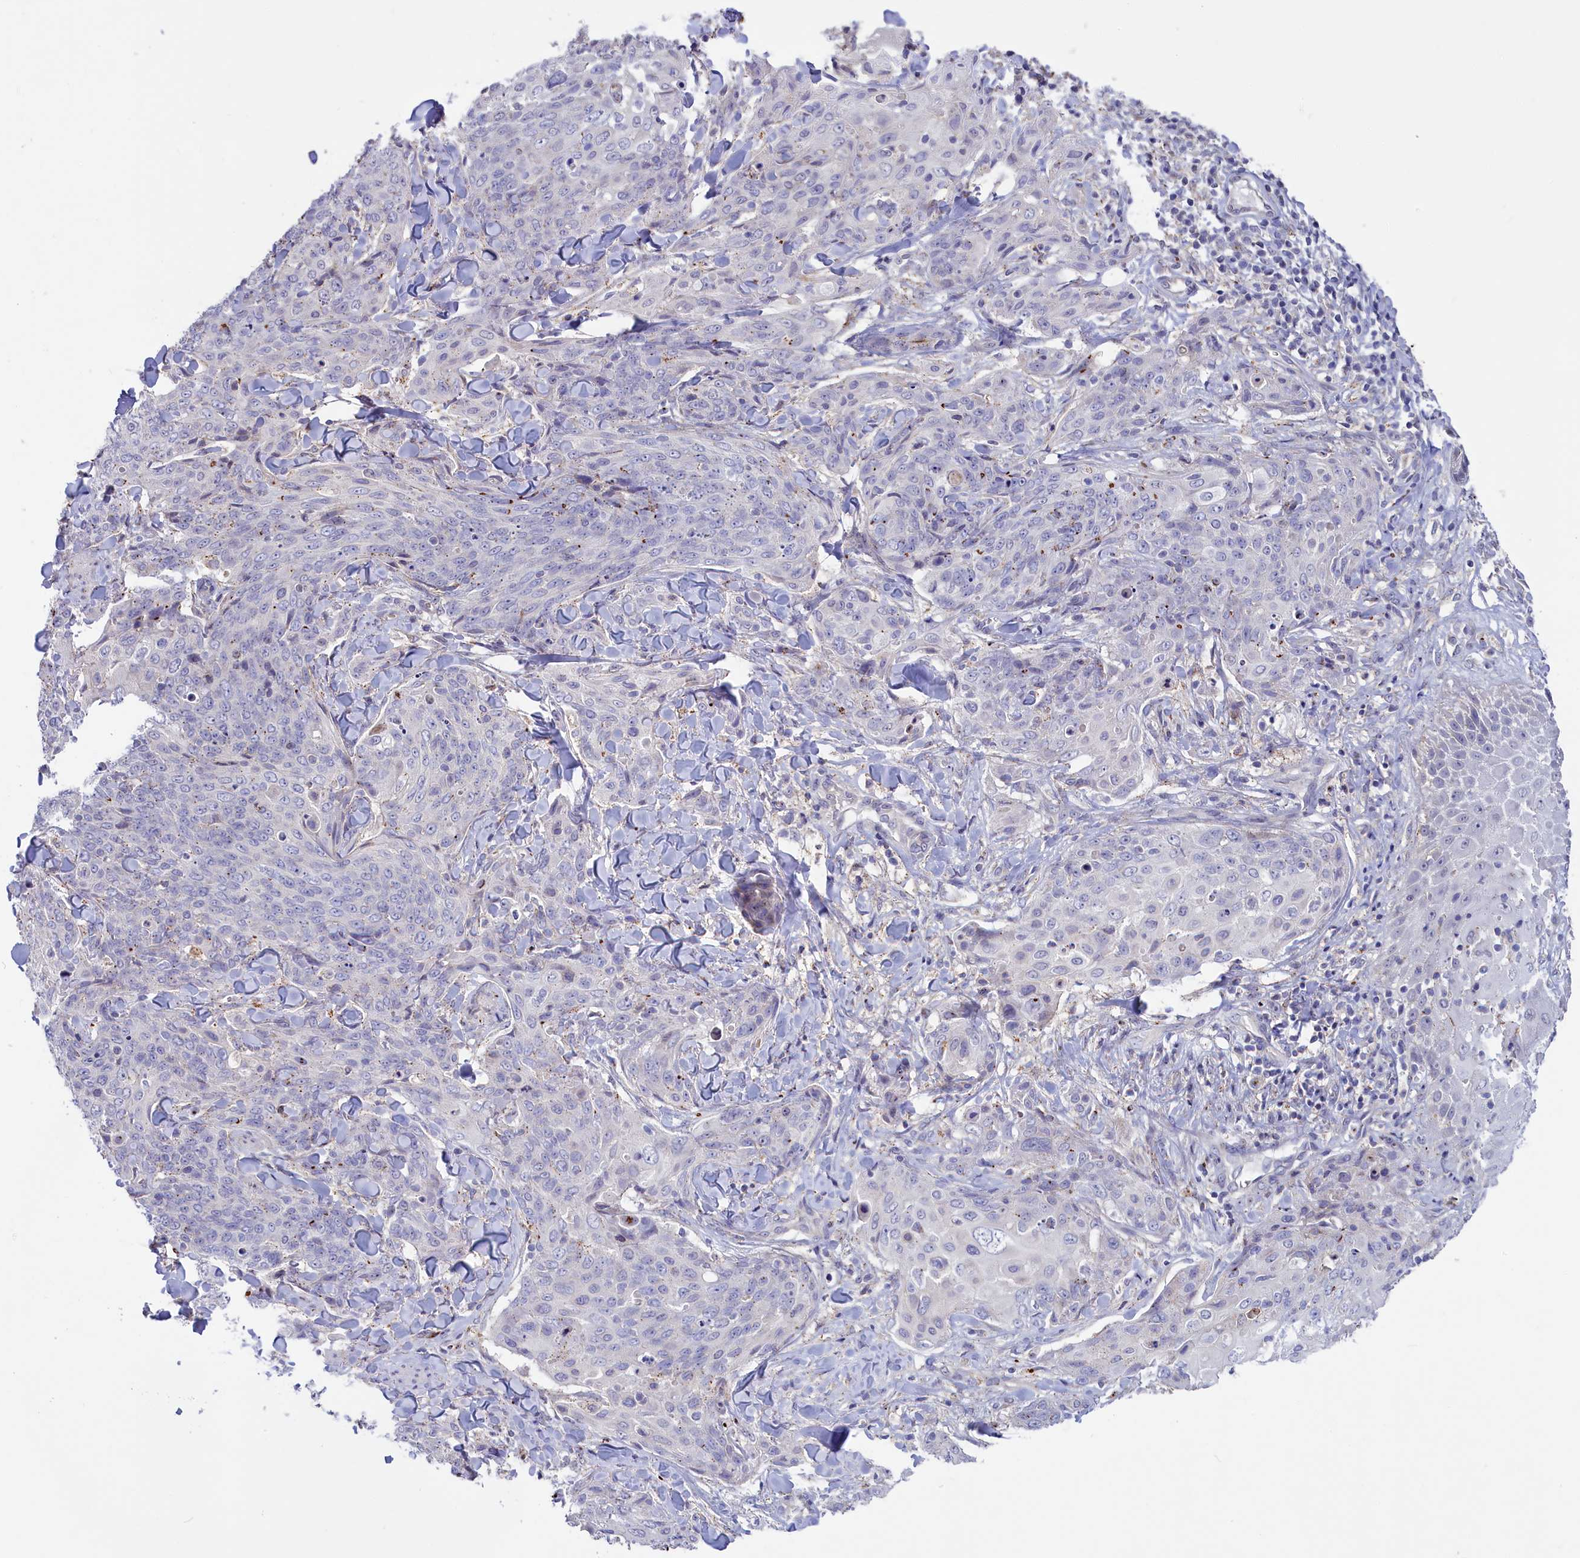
{"staining": {"intensity": "moderate", "quantity": "<25%", "location": "cytoplasmic/membranous"}, "tissue": "skin cancer", "cell_type": "Tumor cells", "image_type": "cancer", "snomed": [{"axis": "morphology", "description": "Squamous cell carcinoma, NOS"}, {"axis": "topography", "description": "Skin"}, {"axis": "topography", "description": "Vulva"}], "caption": "Protein expression analysis of human skin cancer (squamous cell carcinoma) reveals moderate cytoplasmic/membranous expression in about <25% of tumor cells.", "gene": "HYKK", "patient": {"sex": "female", "age": 85}}